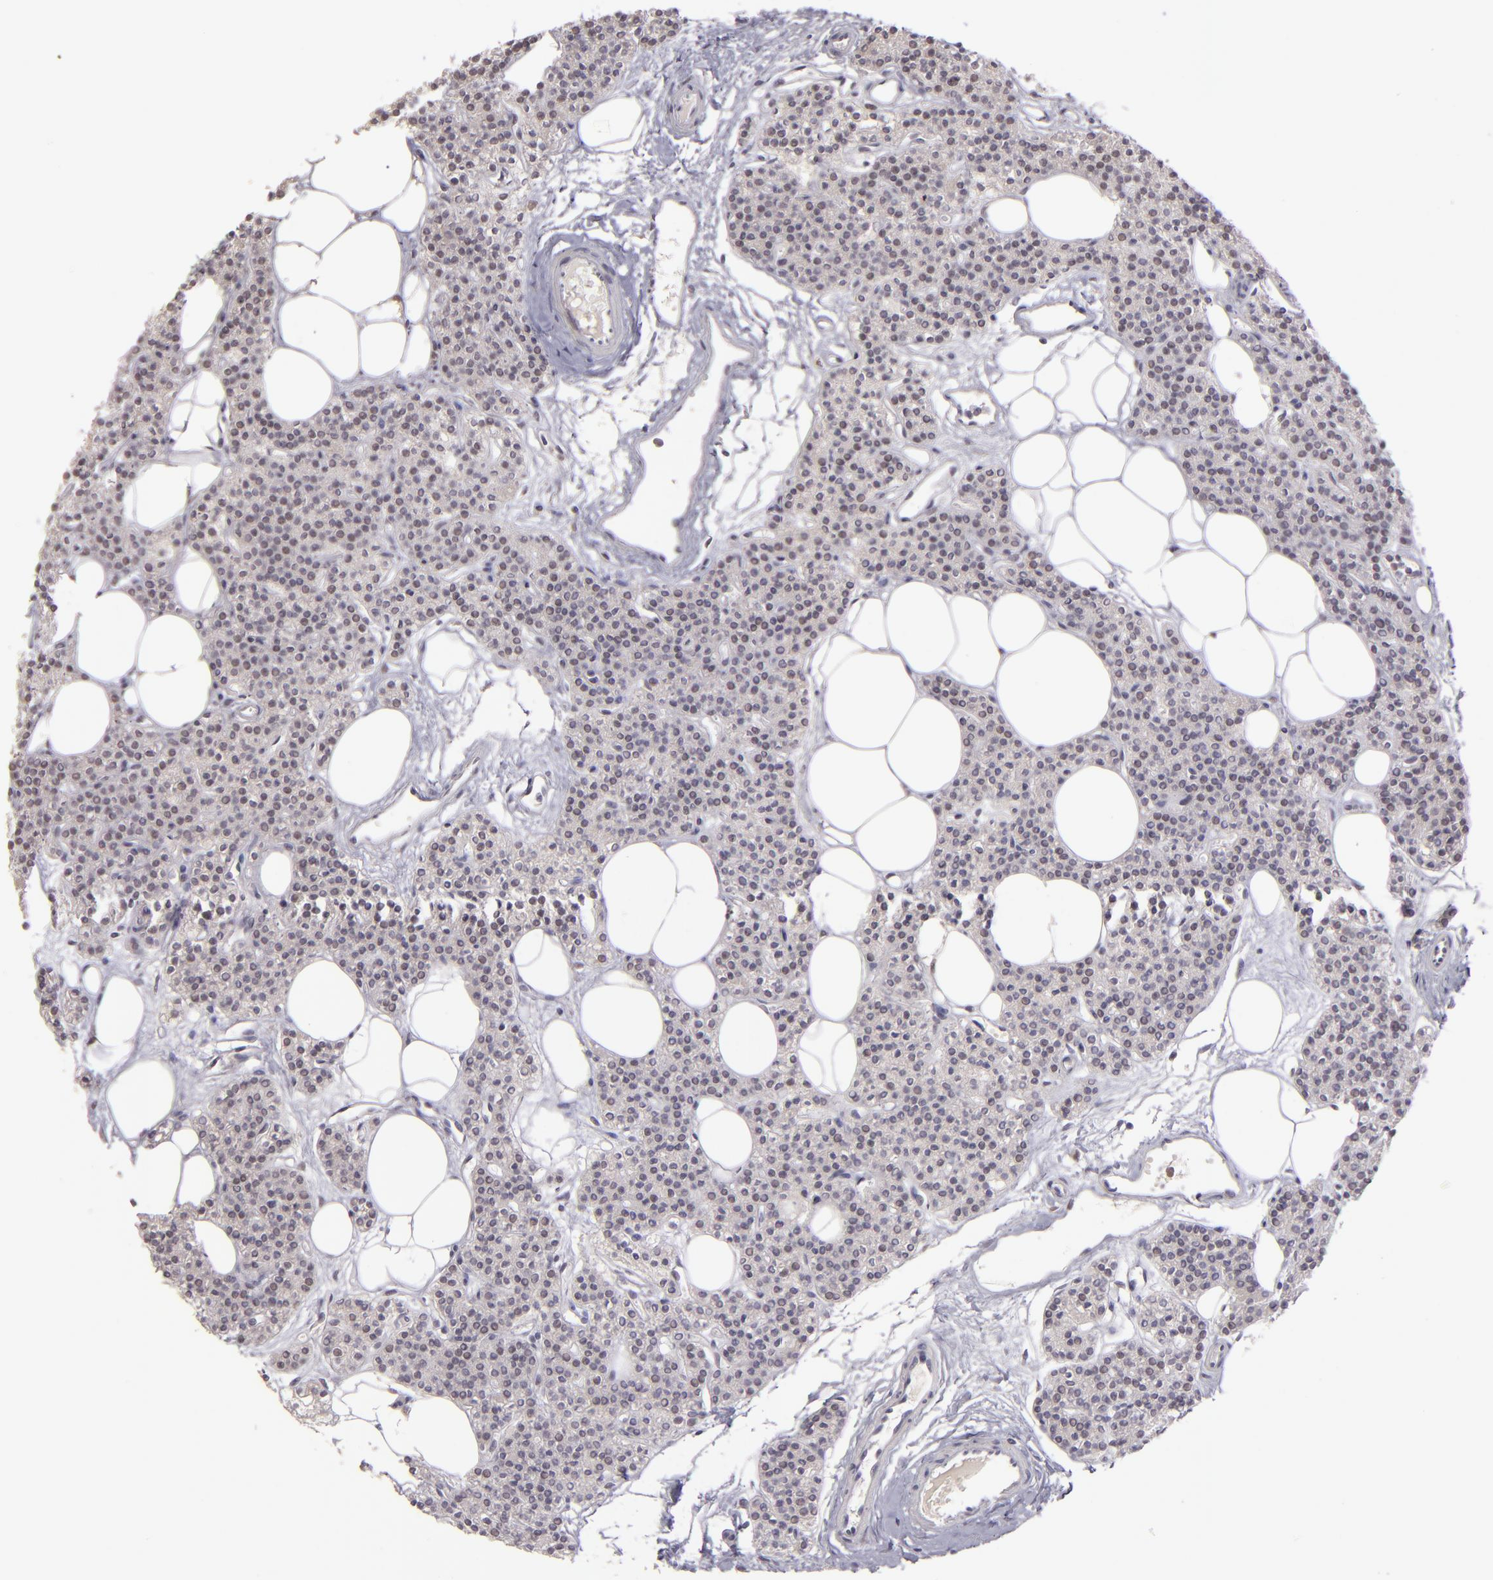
{"staining": {"intensity": "negative", "quantity": "none", "location": "none"}, "tissue": "parathyroid gland", "cell_type": "Glandular cells", "image_type": "normal", "snomed": [{"axis": "morphology", "description": "Normal tissue, NOS"}, {"axis": "topography", "description": "Parathyroid gland"}], "caption": "Unremarkable parathyroid gland was stained to show a protein in brown. There is no significant staining in glandular cells.", "gene": "OTUB2", "patient": {"sex": "male", "age": 24}}